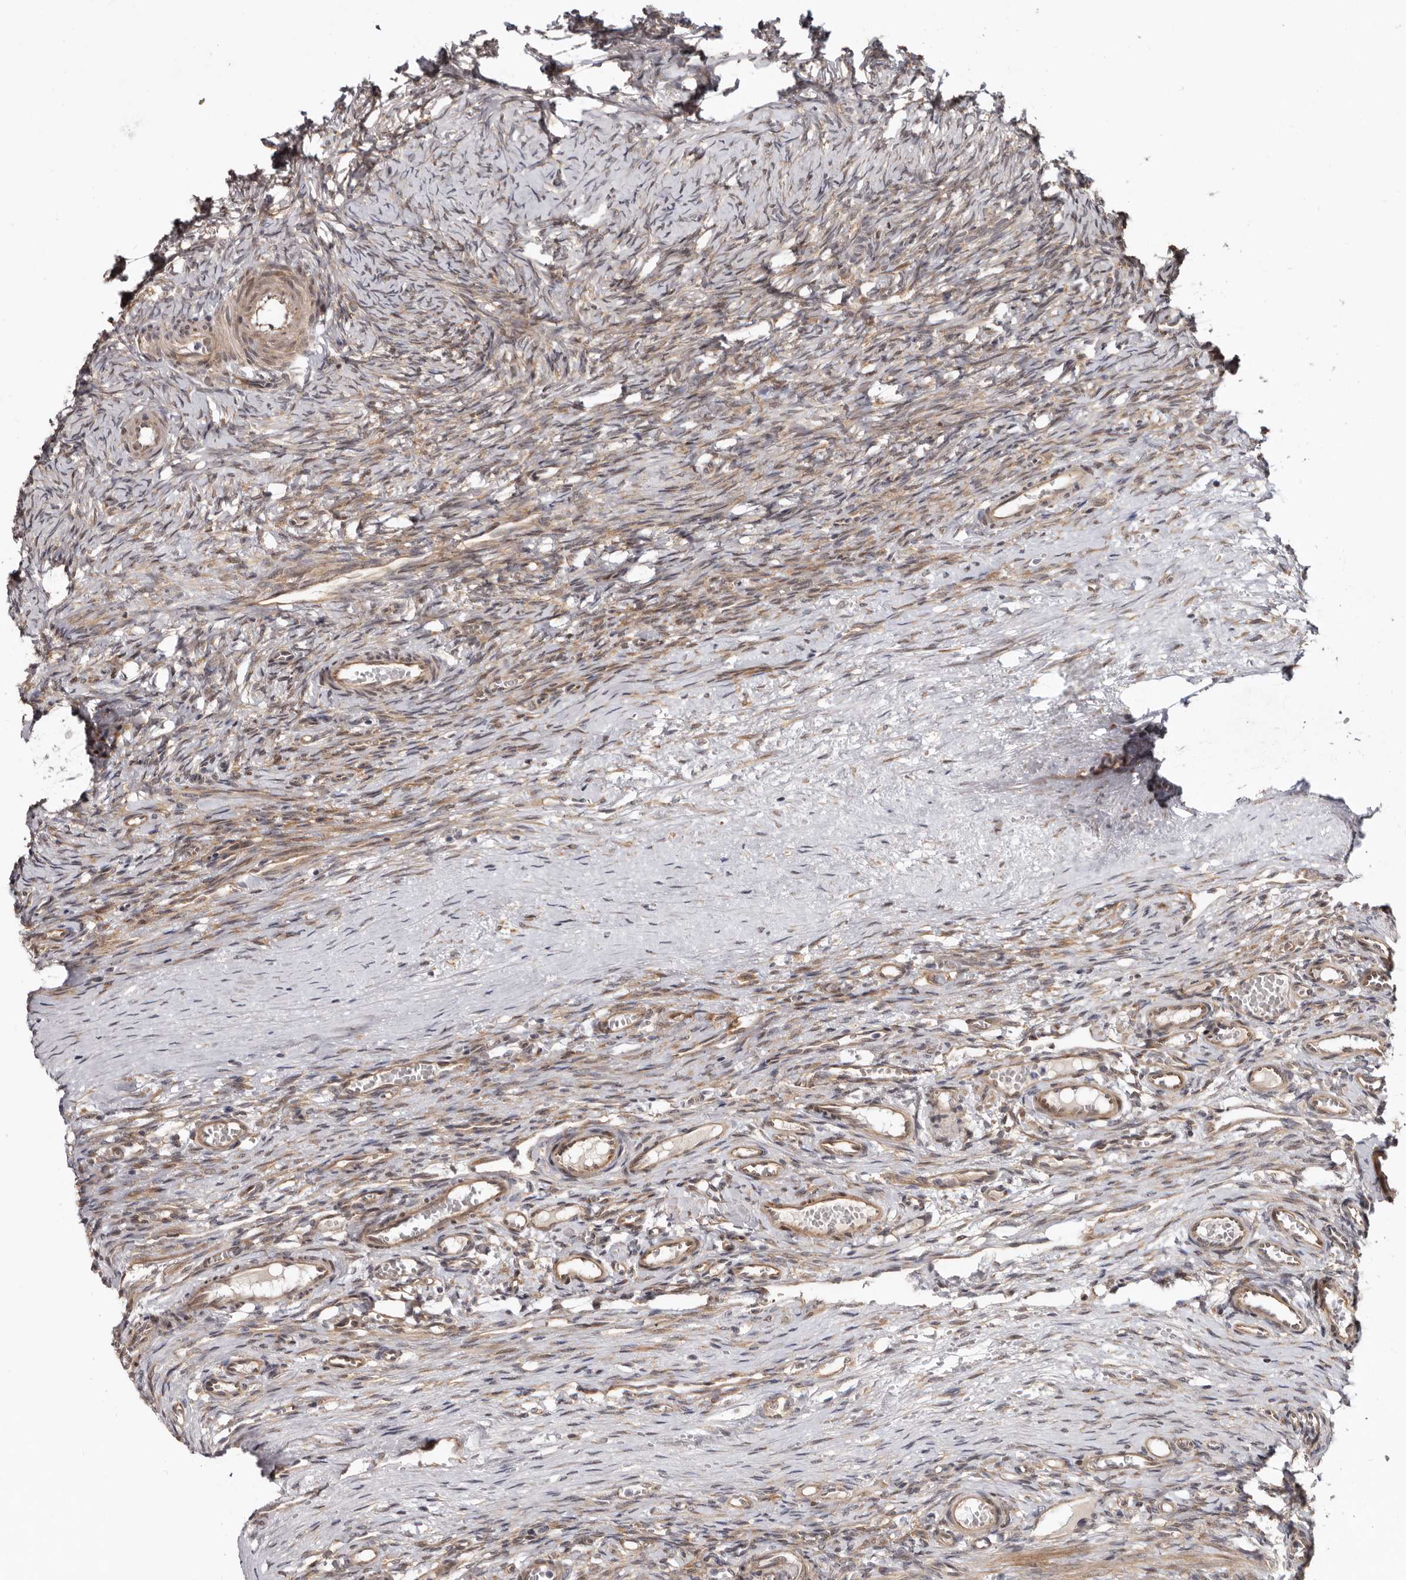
{"staining": {"intensity": "weak", "quantity": "25%-75%", "location": "cytoplasmic/membranous,nuclear"}, "tissue": "ovary", "cell_type": "Ovarian stroma cells", "image_type": "normal", "snomed": [{"axis": "morphology", "description": "Adenocarcinoma, NOS"}, {"axis": "topography", "description": "Endometrium"}], "caption": "This is a histology image of immunohistochemistry staining of unremarkable ovary, which shows weak staining in the cytoplasmic/membranous,nuclear of ovarian stroma cells.", "gene": "SBDS", "patient": {"sex": "female", "age": 32}}